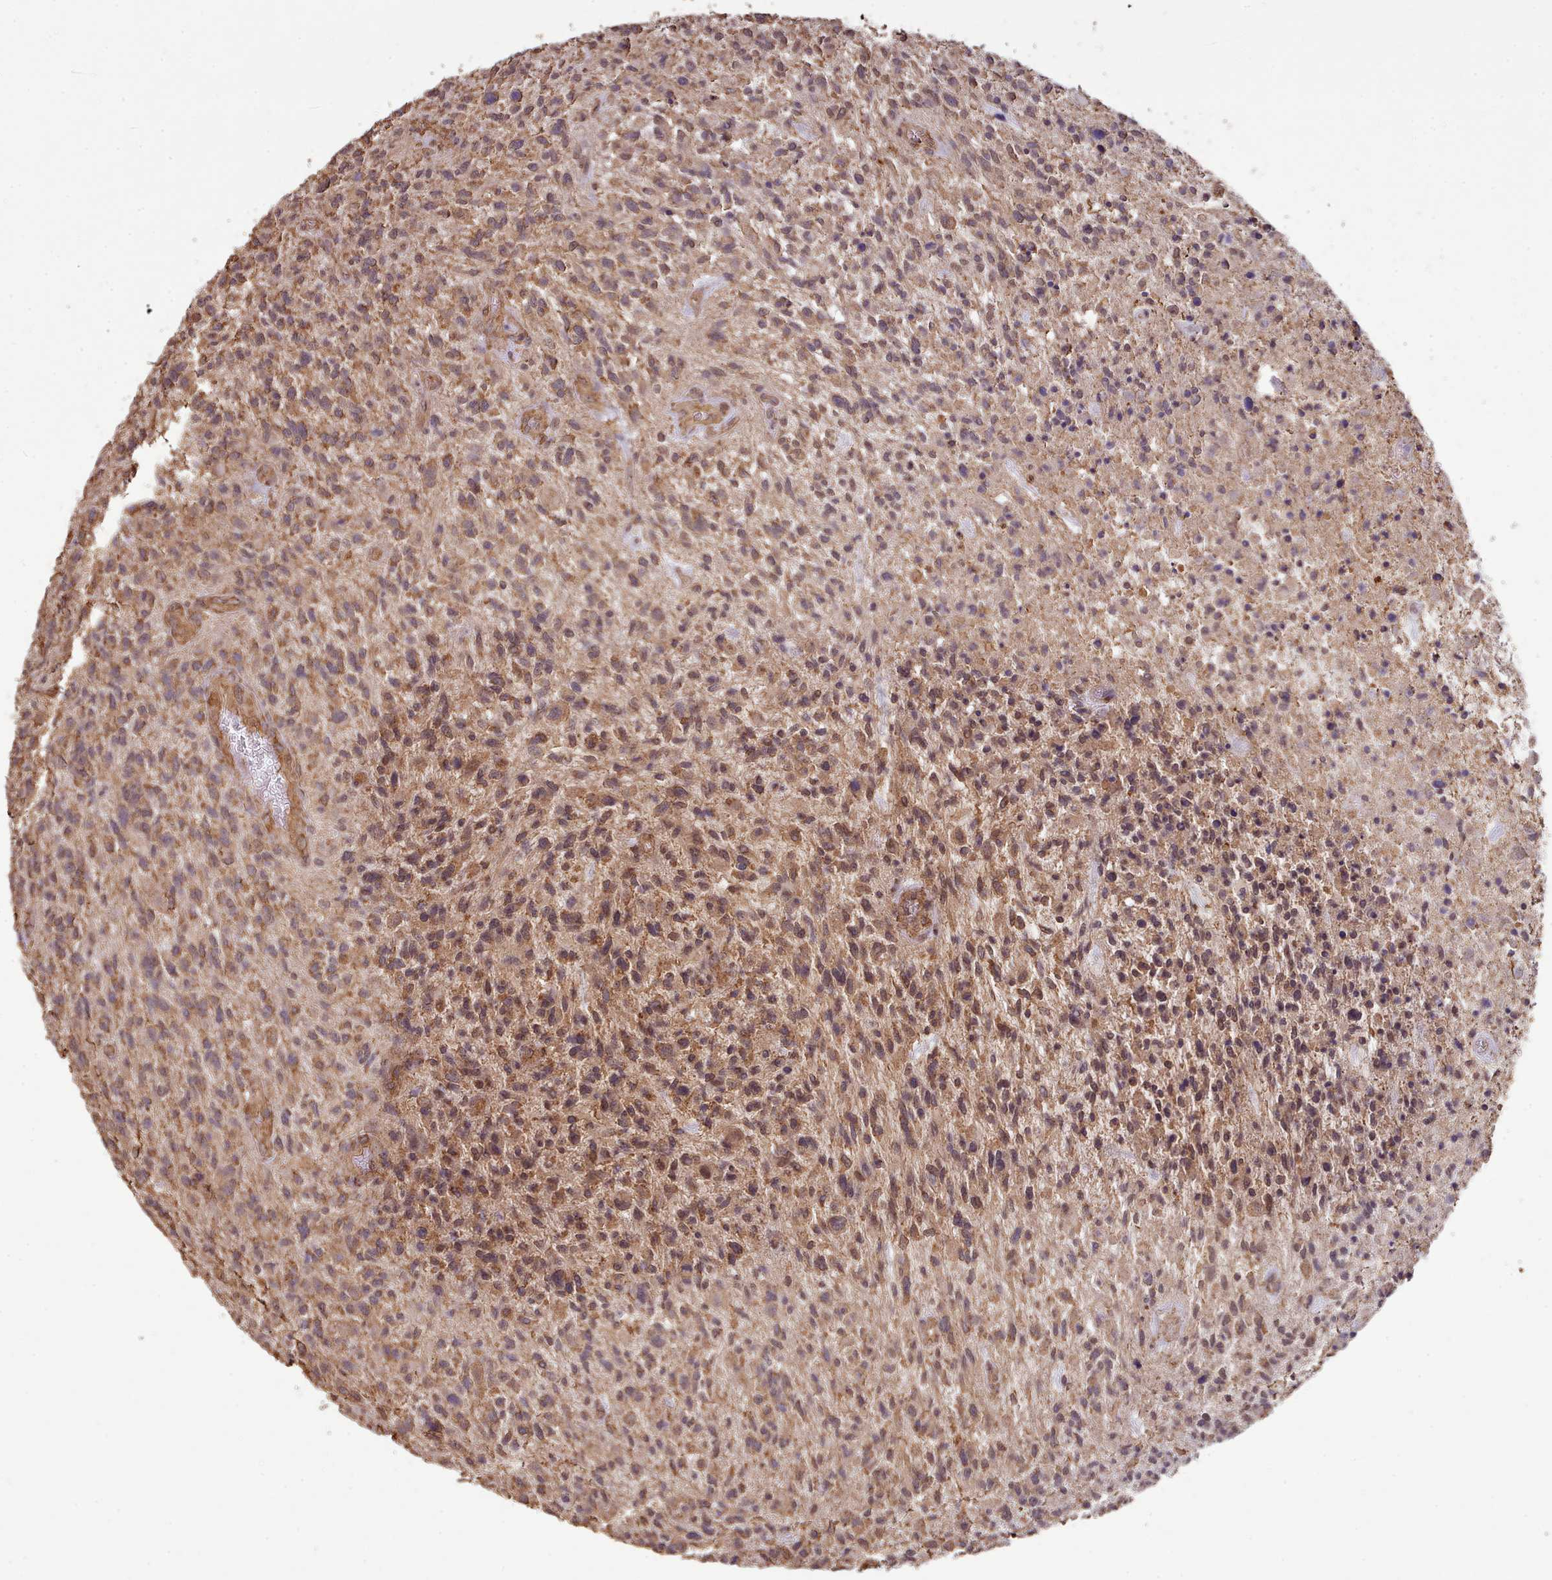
{"staining": {"intensity": "moderate", "quantity": "25%-75%", "location": "cytoplasmic/membranous"}, "tissue": "glioma", "cell_type": "Tumor cells", "image_type": "cancer", "snomed": [{"axis": "morphology", "description": "Glioma, malignant, High grade"}, {"axis": "topography", "description": "Brain"}], "caption": "A histopathology image of human malignant high-grade glioma stained for a protein exhibits moderate cytoplasmic/membranous brown staining in tumor cells.", "gene": "METRN", "patient": {"sex": "male", "age": 47}}